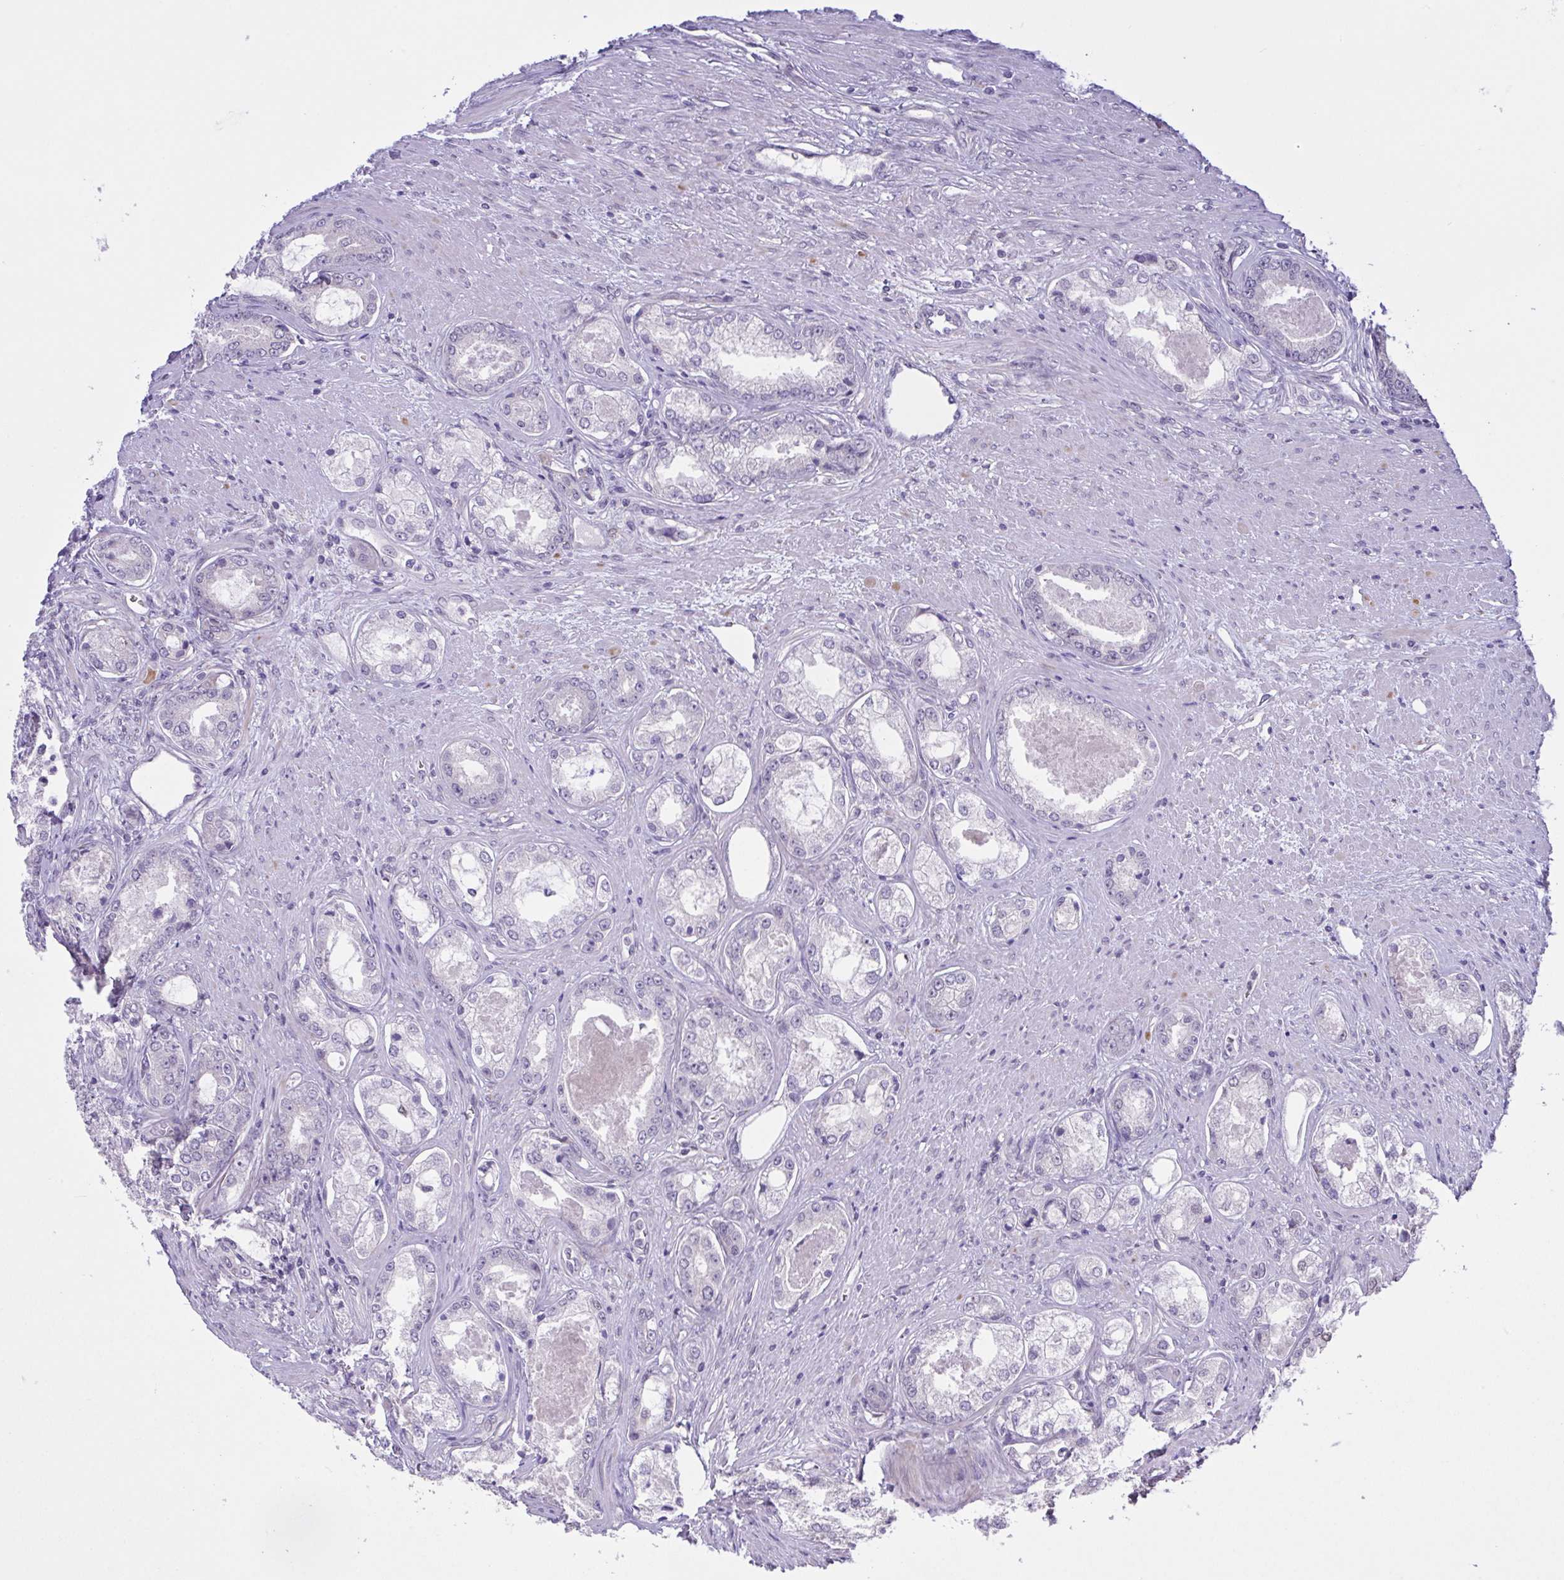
{"staining": {"intensity": "negative", "quantity": "none", "location": "none"}, "tissue": "prostate cancer", "cell_type": "Tumor cells", "image_type": "cancer", "snomed": [{"axis": "morphology", "description": "Adenocarcinoma, Low grade"}, {"axis": "topography", "description": "Prostate"}], "caption": "The histopathology image exhibits no significant expression in tumor cells of low-grade adenocarcinoma (prostate).", "gene": "MRGPRX2", "patient": {"sex": "male", "age": 68}}